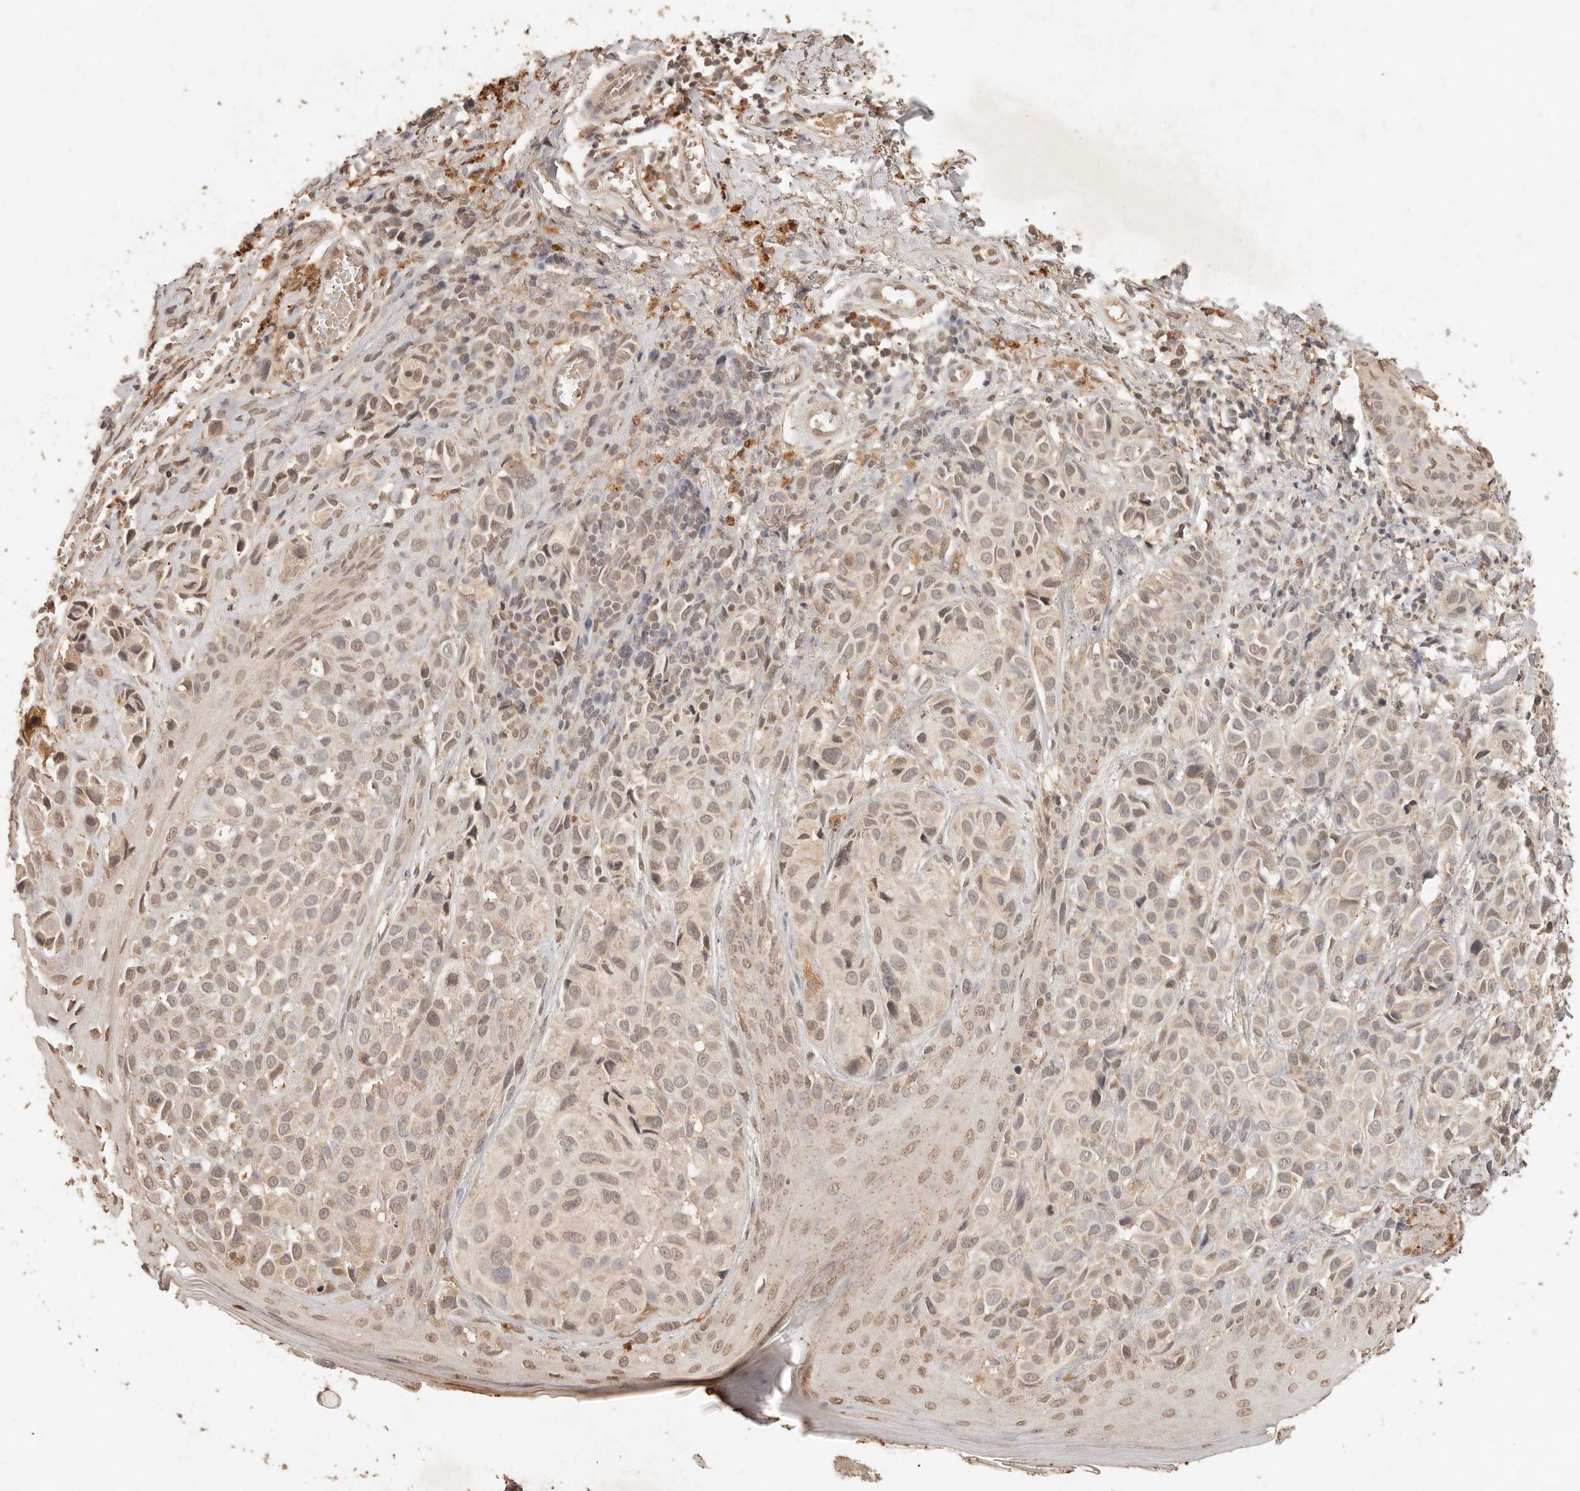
{"staining": {"intensity": "weak", "quantity": "25%-75%", "location": "cytoplasmic/membranous,nuclear"}, "tissue": "melanoma", "cell_type": "Tumor cells", "image_type": "cancer", "snomed": [{"axis": "morphology", "description": "Malignant melanoma, NOS"}, {"axis": "topography", "description": "Skin"}], "caption": "There is low levels of weak cytoplasmic/membranous and nuclear staining in tumor cells of melanoma, as demonstrated by immunohistochemical staining (brown color).", "gene": "LMO4", "patient": {"sex": "female", "age": 58}}